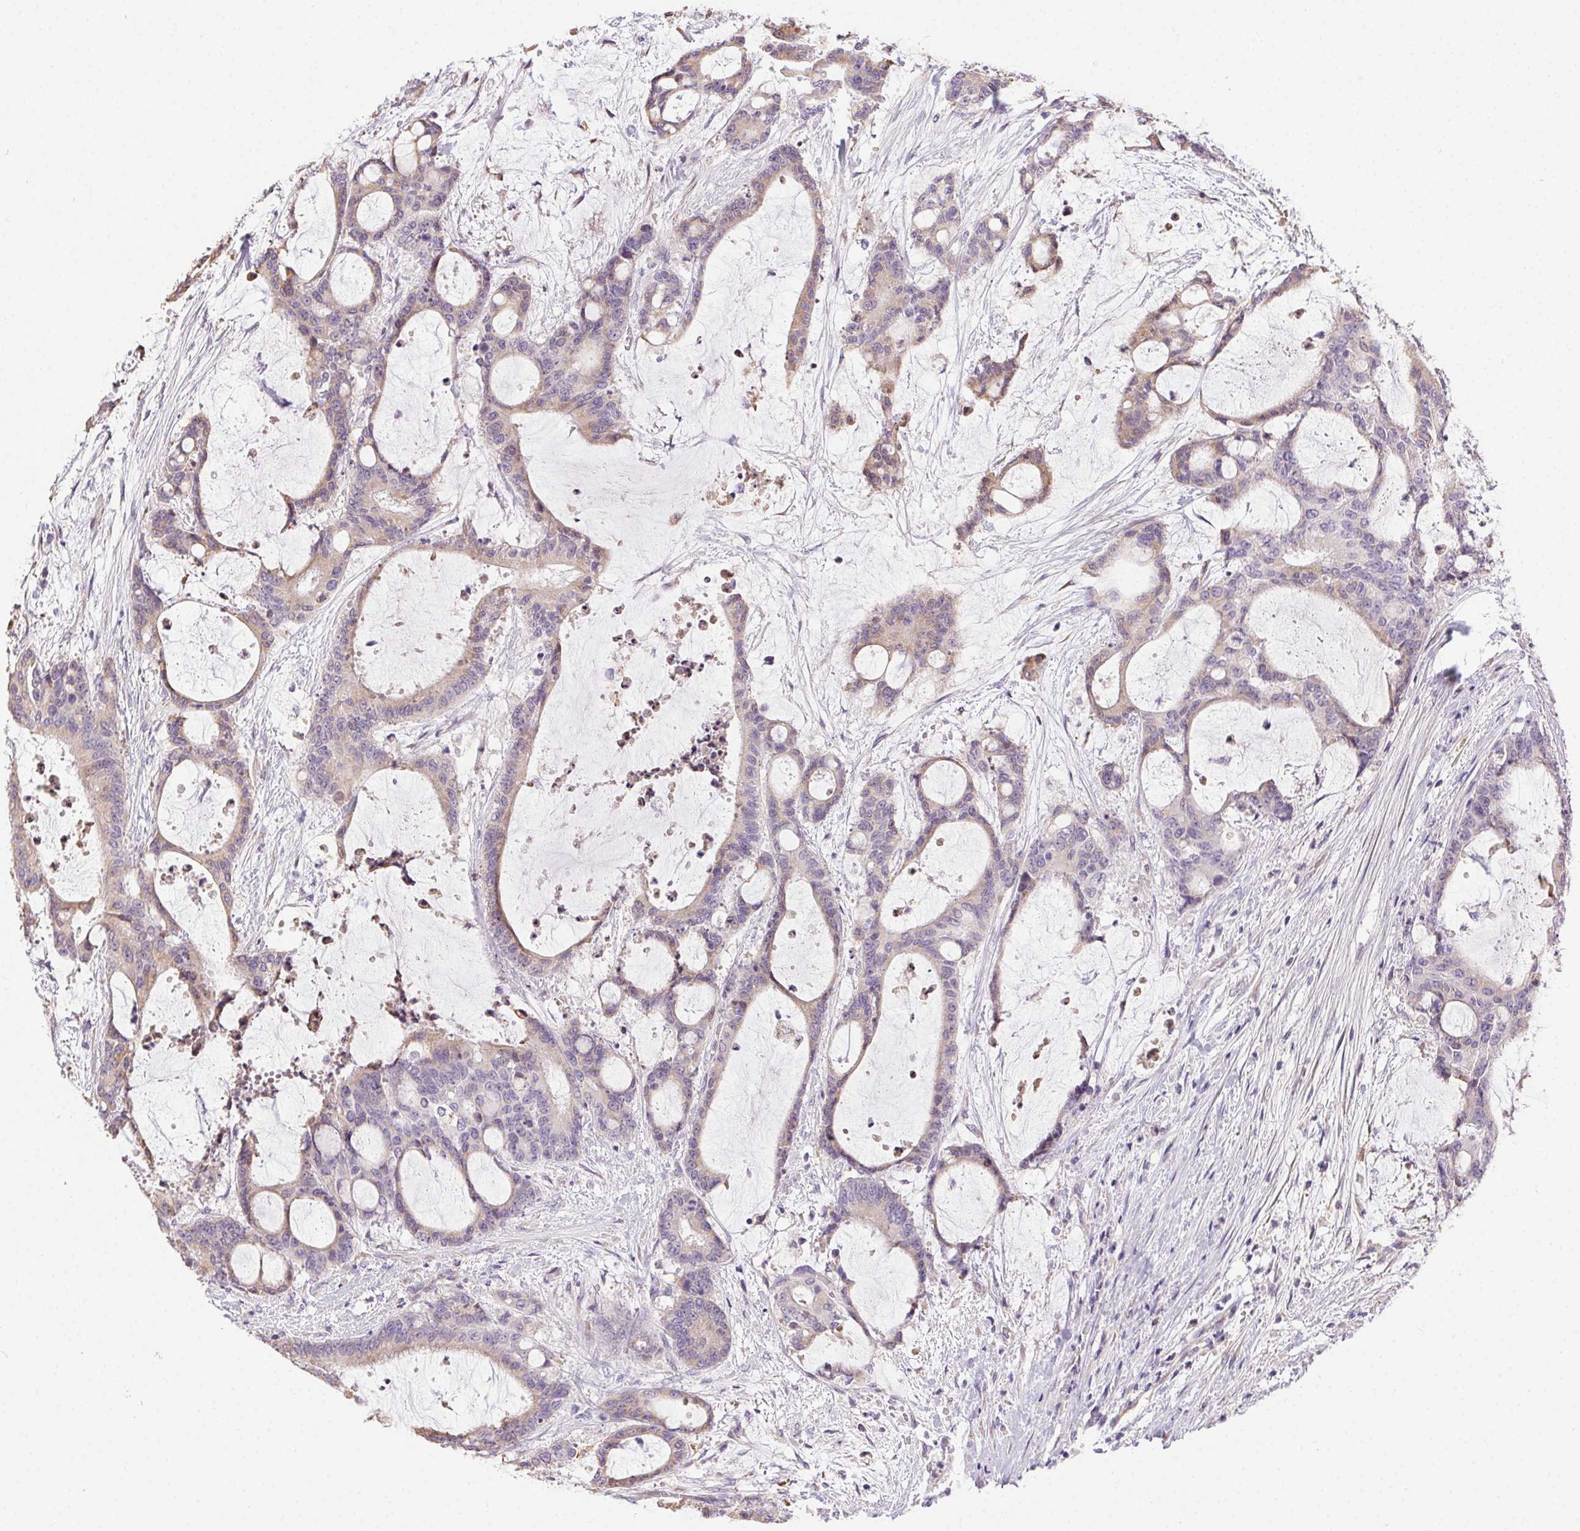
{"staining": {"intensity": "weak", "quantity": "<25%", "location": "cytoplasmic/membranous"}, "tissue": "liver cancer", "cell_type": "Tumor cells", "image_type": "cancer", "snomed": [{"axis": "morphology", "description": "Normal tissue, NOS"}, {"axis": "morphology", "description": "Cholangiocarcinoma"}, {"axis": "topography", "description": "Liver"}, {"axis": "topography", "description": "Peripheral nerve tissue"}], "caption": "Immunohistochemistry (IHC) image of neoplastic tissue: liver cancer (cholangiocarcinoma) stained with DAB (3,3'-diaminobenzidine) exhibits no significant protein expression in tumor cells.", "gene": "SNX31", "patient": {"sex": "female", "age": 73}}